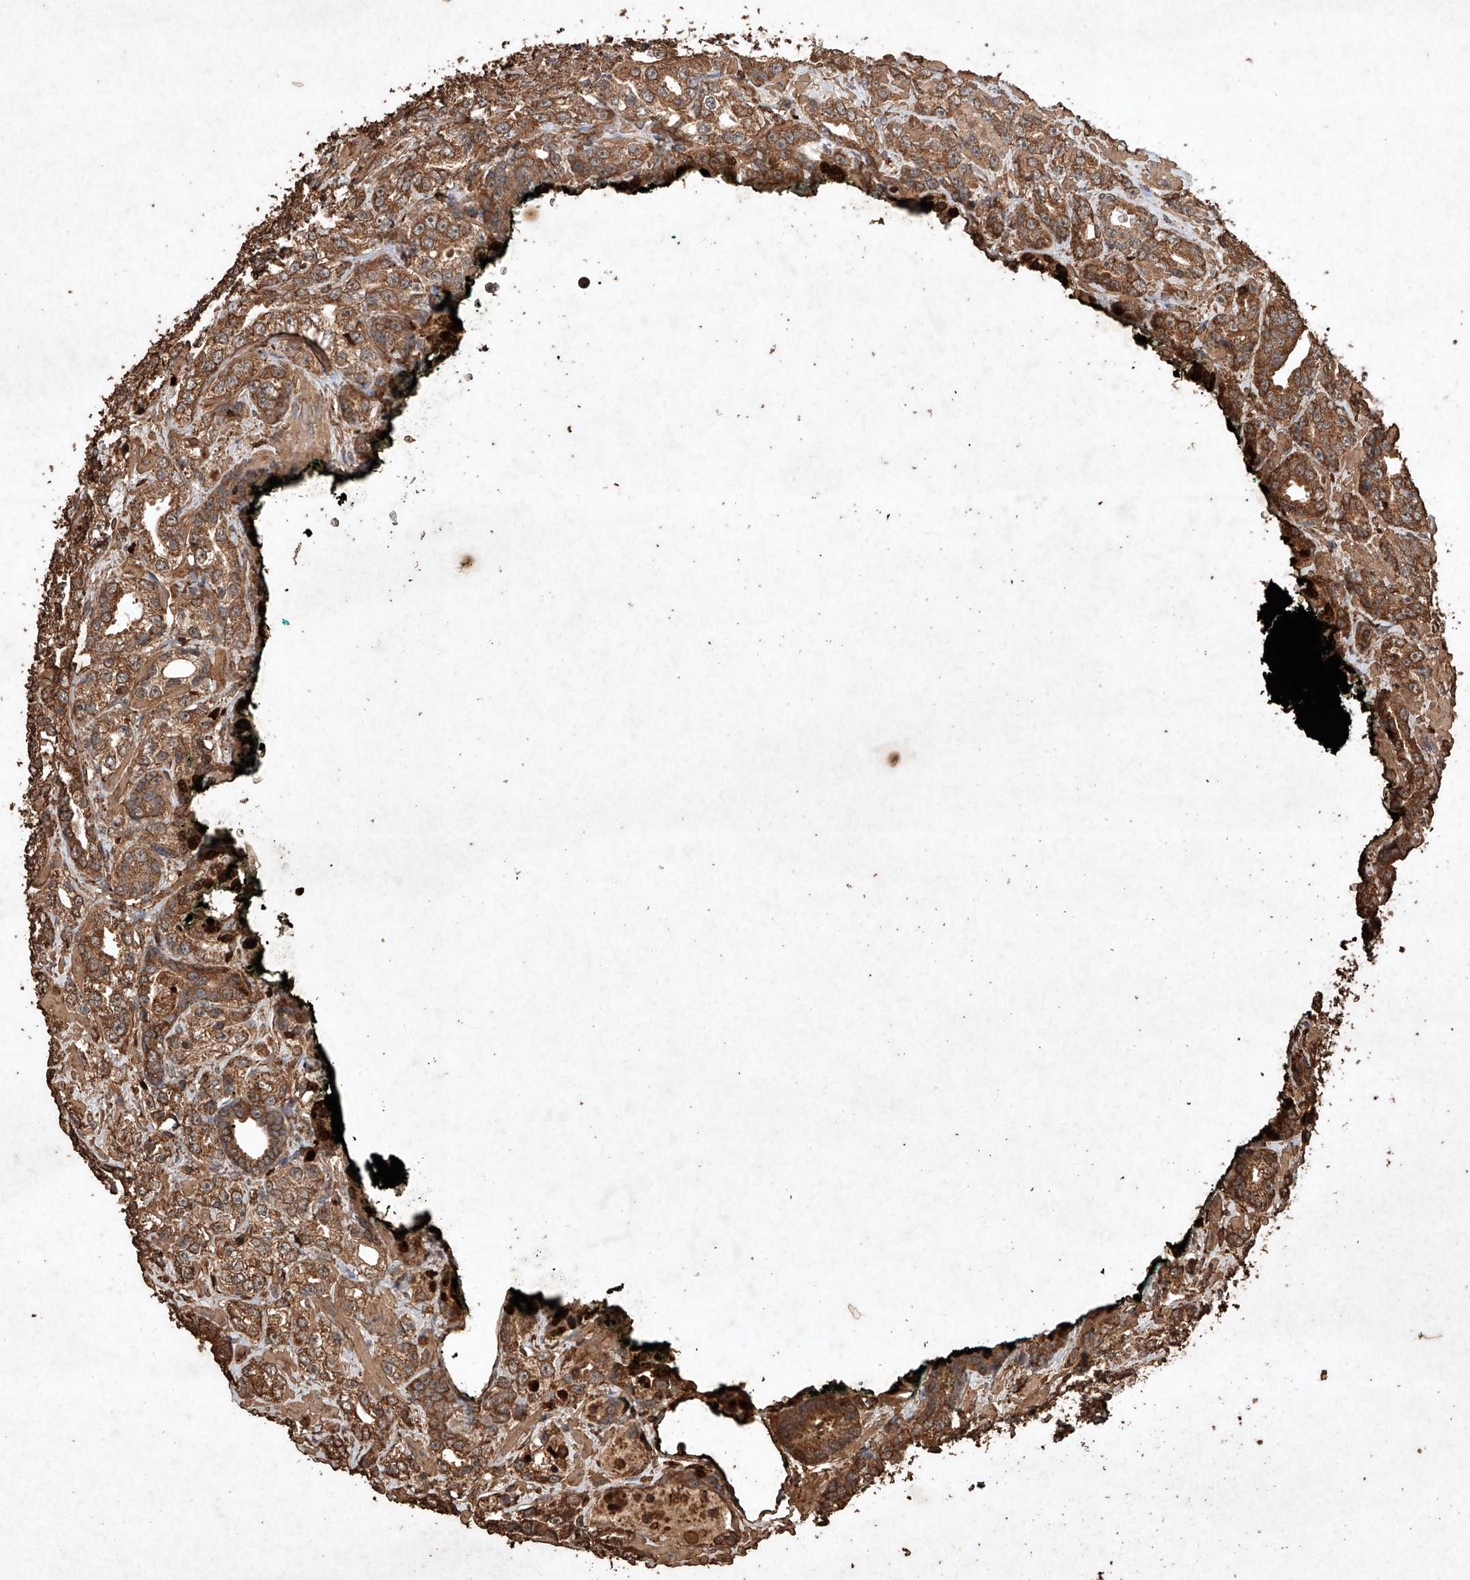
{"staining": {"intensity": "moderate", "quantity": ">75%", "location": "cytoplasmic/membranous"}, "tissue": "prostate cancer", "cell_type": "Tumor cells", "image_type": "cancer", "snomed": [{"axis": "morphology", "description": "Adenocarcinoma, High grade"}, {"axis": "topography", "description": "Prostate"}], "caption": "Immunohistochemical staining of human prostate cancer reveals medium levels of moderate cytoplasmic/membranous protein expression in about >75% of tumor cells.", "gene": "M6PR", "patient": {"sex": "male", "age": 62}}